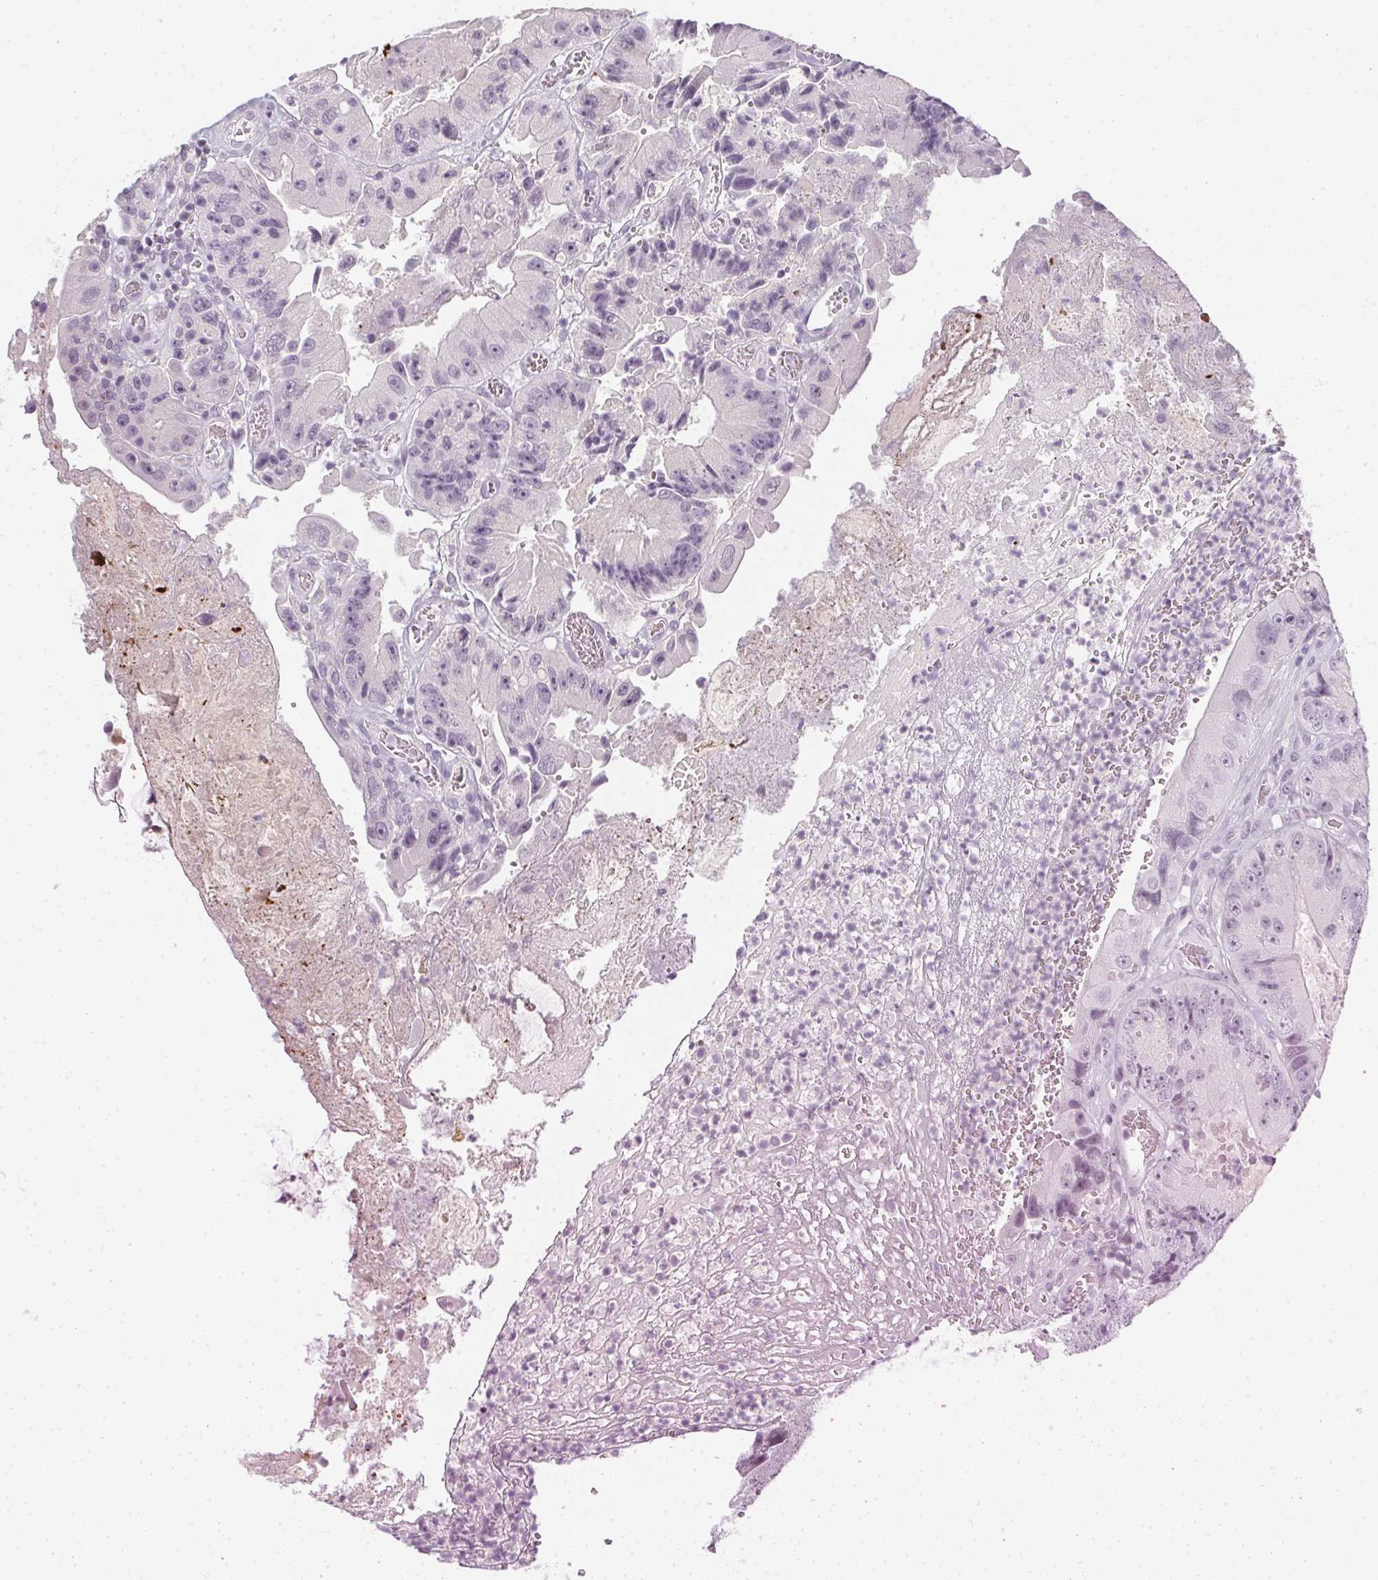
{"staining": {"intensity": "negative", "quantity": "none", "location": "none"}, "tissue": "colorectal cancer", "cell_type": "Tumor cells", "image_type": "cancer", "snomed": [{"axis": "morphology", "description": "Adenocarcinoma, NOS"}, {"axis": "topography", "description": "Colon"}], "caption": "This histopathology image is of colorectal cancer (adenocarcinoma) stained with immunohistochemistry (IHC) to label a protein in brown with the nuclei are counter-stained blue. There is no staining in tumor cells. The staining is performed using DAB (3,3'-diaminobenzidine) brown chromogen with nuclei counter-stained in using hematoxylin.", "gene": "TMEM72", "patient": {"sex": "female", "age": 86}}